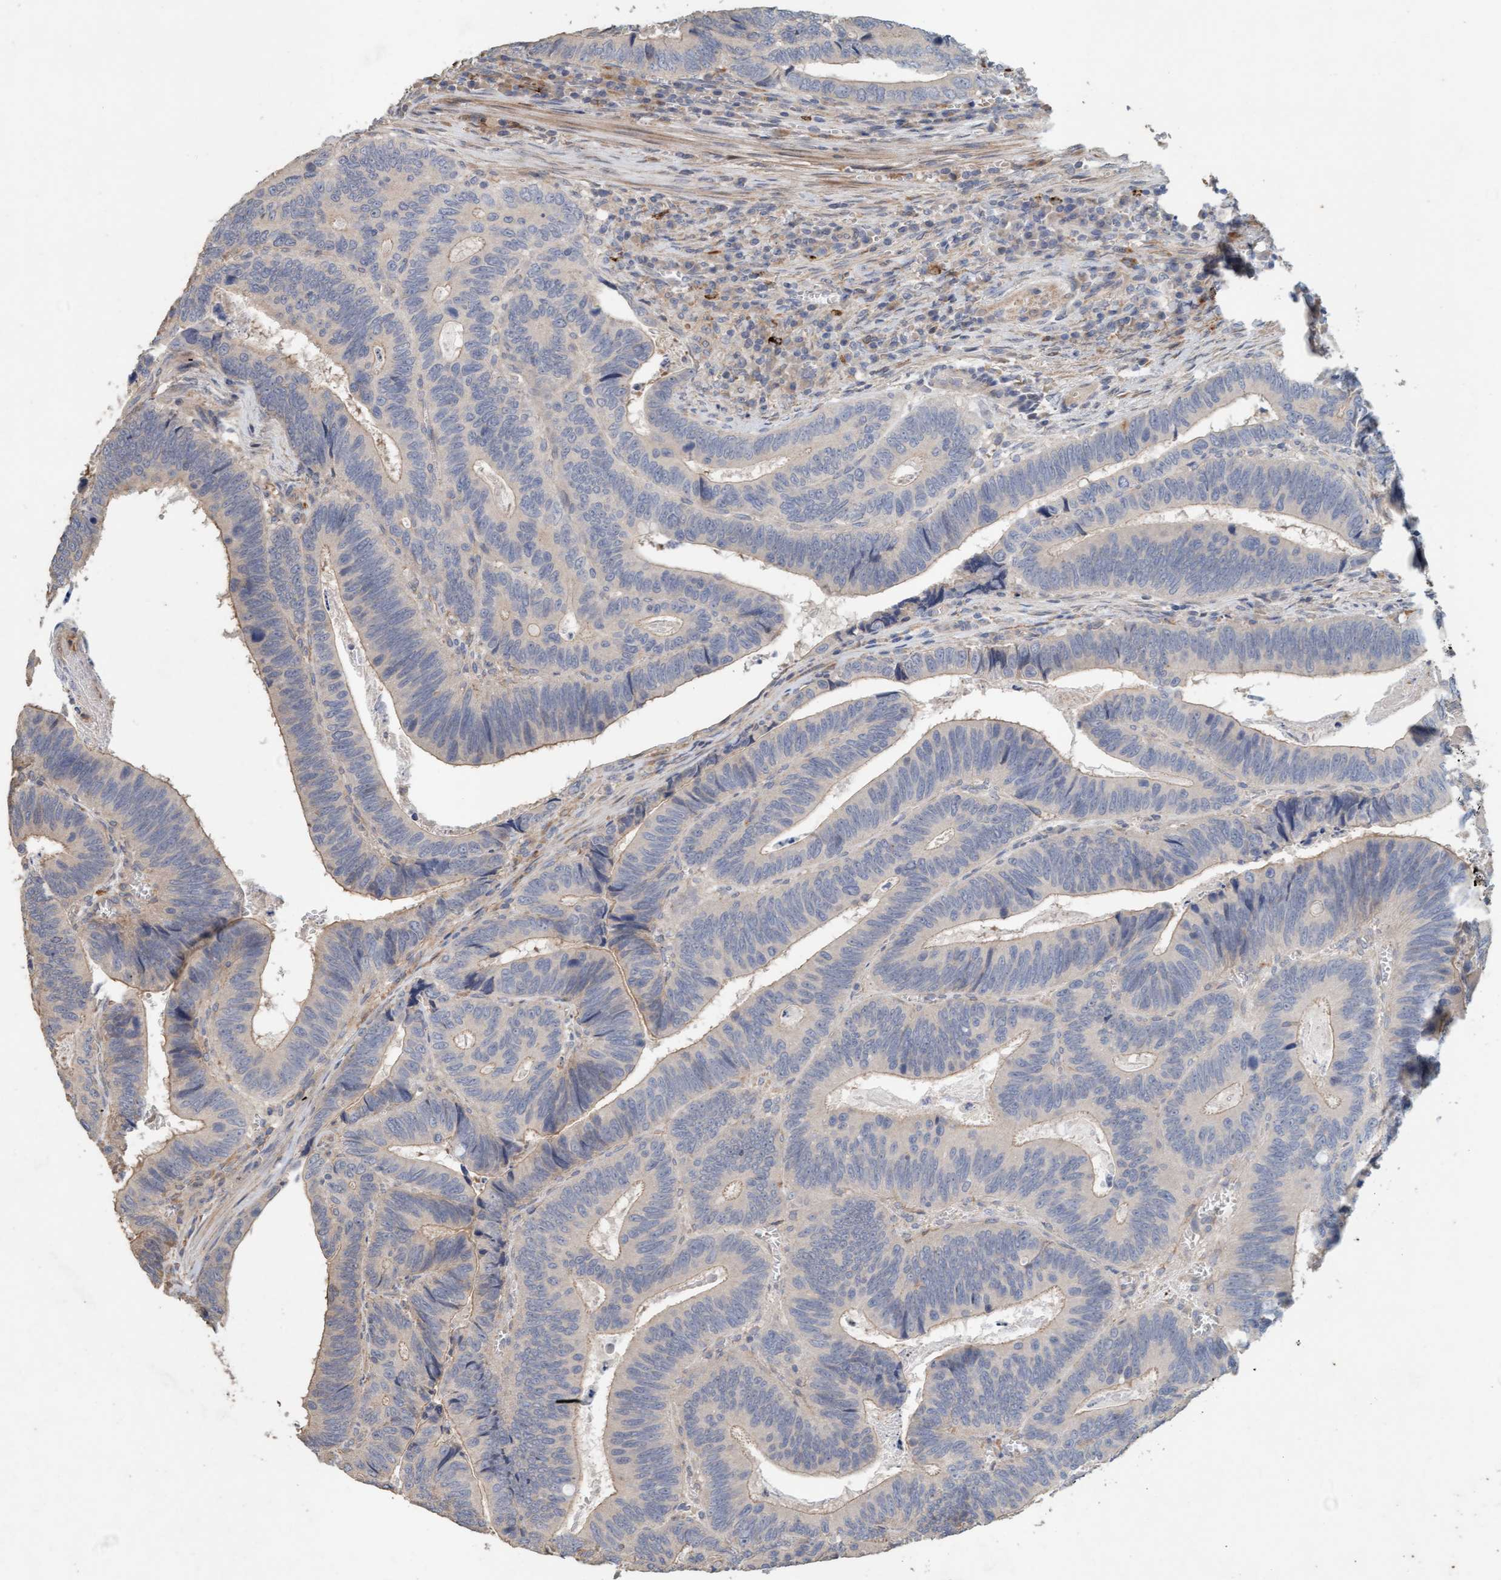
{"staining": {"intensity": "negative", "quantity": "none", "location": "none"}, "tissue": "colorectal cancer", "cell_type": "Tumor cells", "image_type": "cancer", "snomed": [{"axis": "morphology", "description": "Inflammation, NOS"}, {"axis": "morphology", "description": "Adenocarcinoma, NOS"}, {"axis": "topography", "description": "Colon"}], "caption": "Immunohistochemistry photomicrograph of adenocarcinoma (colorectal) stained for a protein (brown), which demonstrates no expression in tumor cells.", "gene": "LONRF1", "patient": {"sex": "male", "age": 72}}